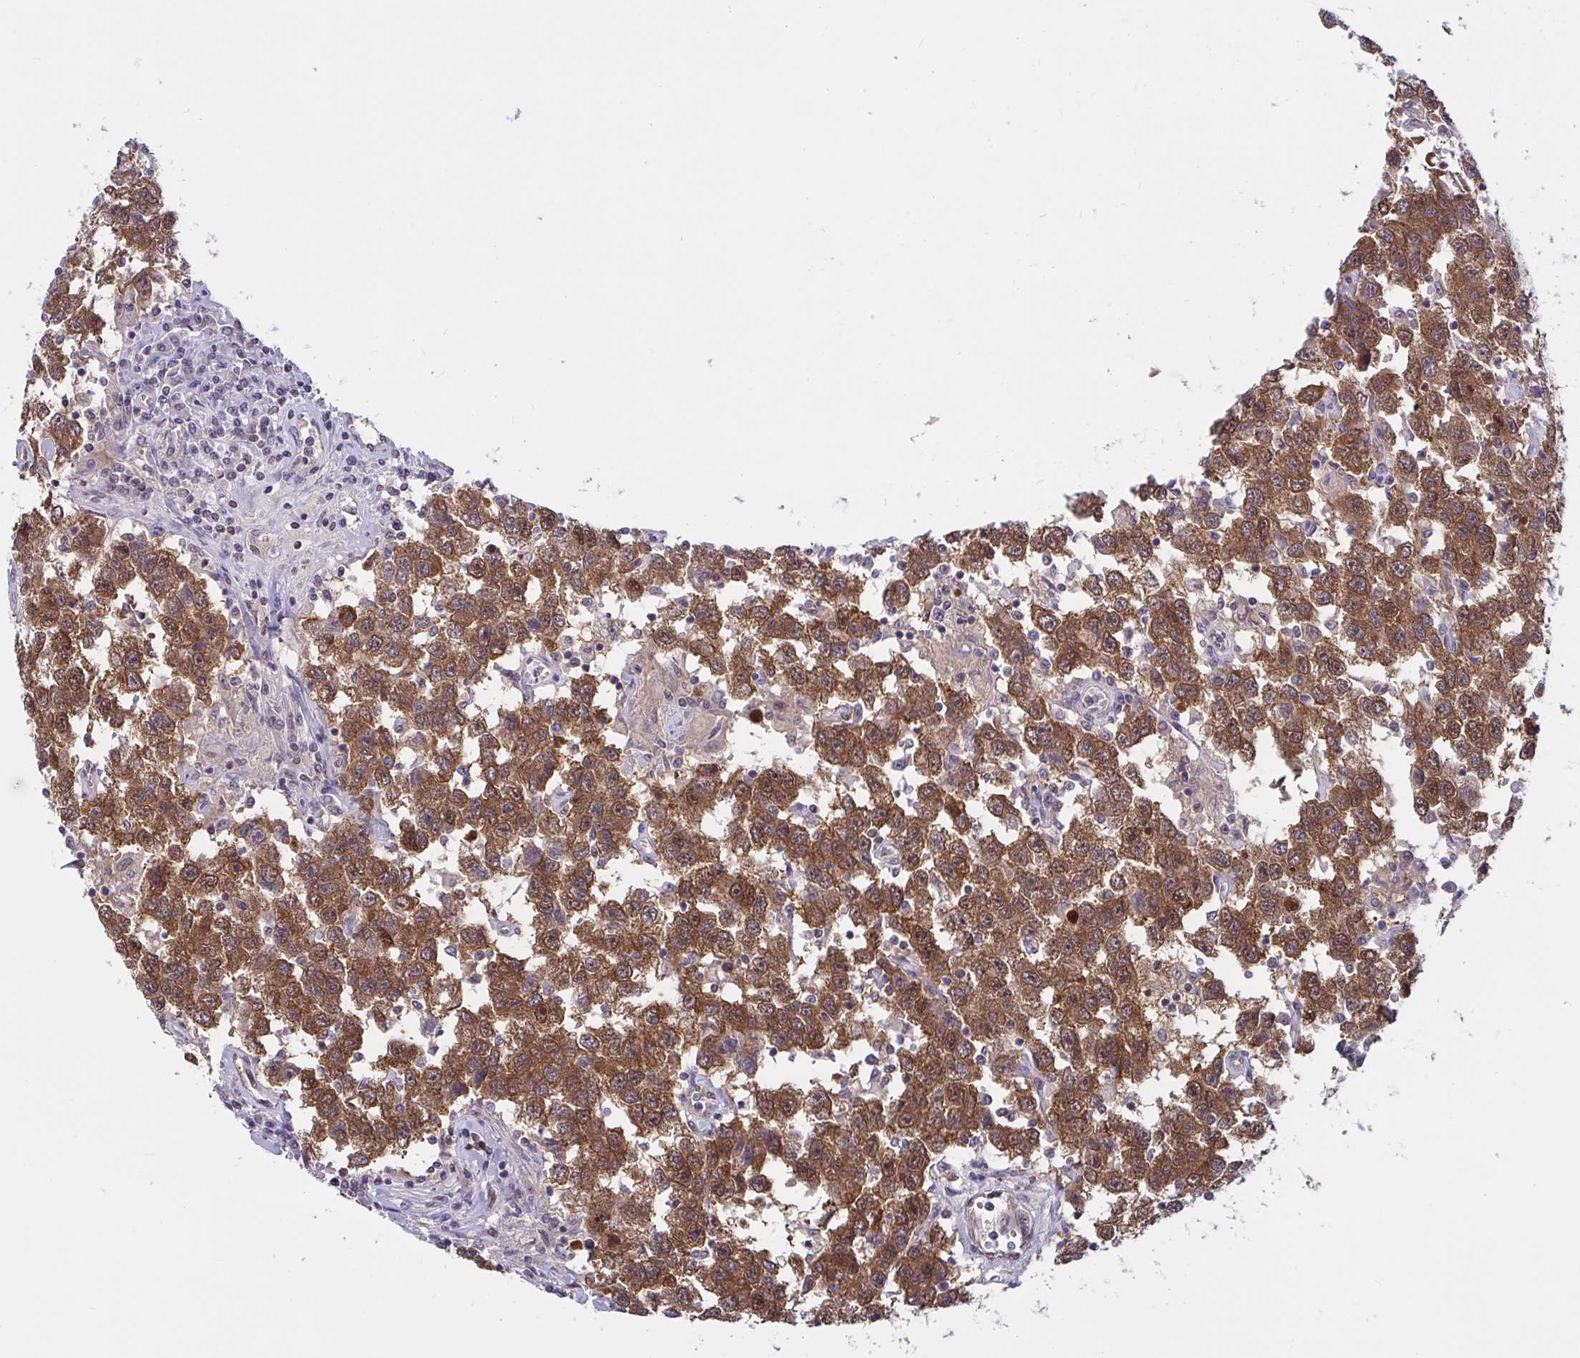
{"staining": {"intensity": "strong", "quantity": ">75%", "location": "cytoplasmic/membranous,nuclear"}, "tissue": "testis cancer", "cell_type": "Tumor cells", "image_type": "cancer", "snomed": [{"axis": "morphology", "description": "Seminoma, NOS"}, {"axis": "topography", "description": "Testis"}], "caption": "Immunohistochemical staining of human testis cancer (seminoma) shows high levels of strong cytoplasmic/membranous and nuclear expression in about >75% of tumor cells. Using DAB (3,3'-diaminobenzidine) (brown) and hematoxylin (blue) stains, captured at high magnification using brightfield microscopy.", "gene": "TSN", "patient": {"sex": "male", "age": 41}}